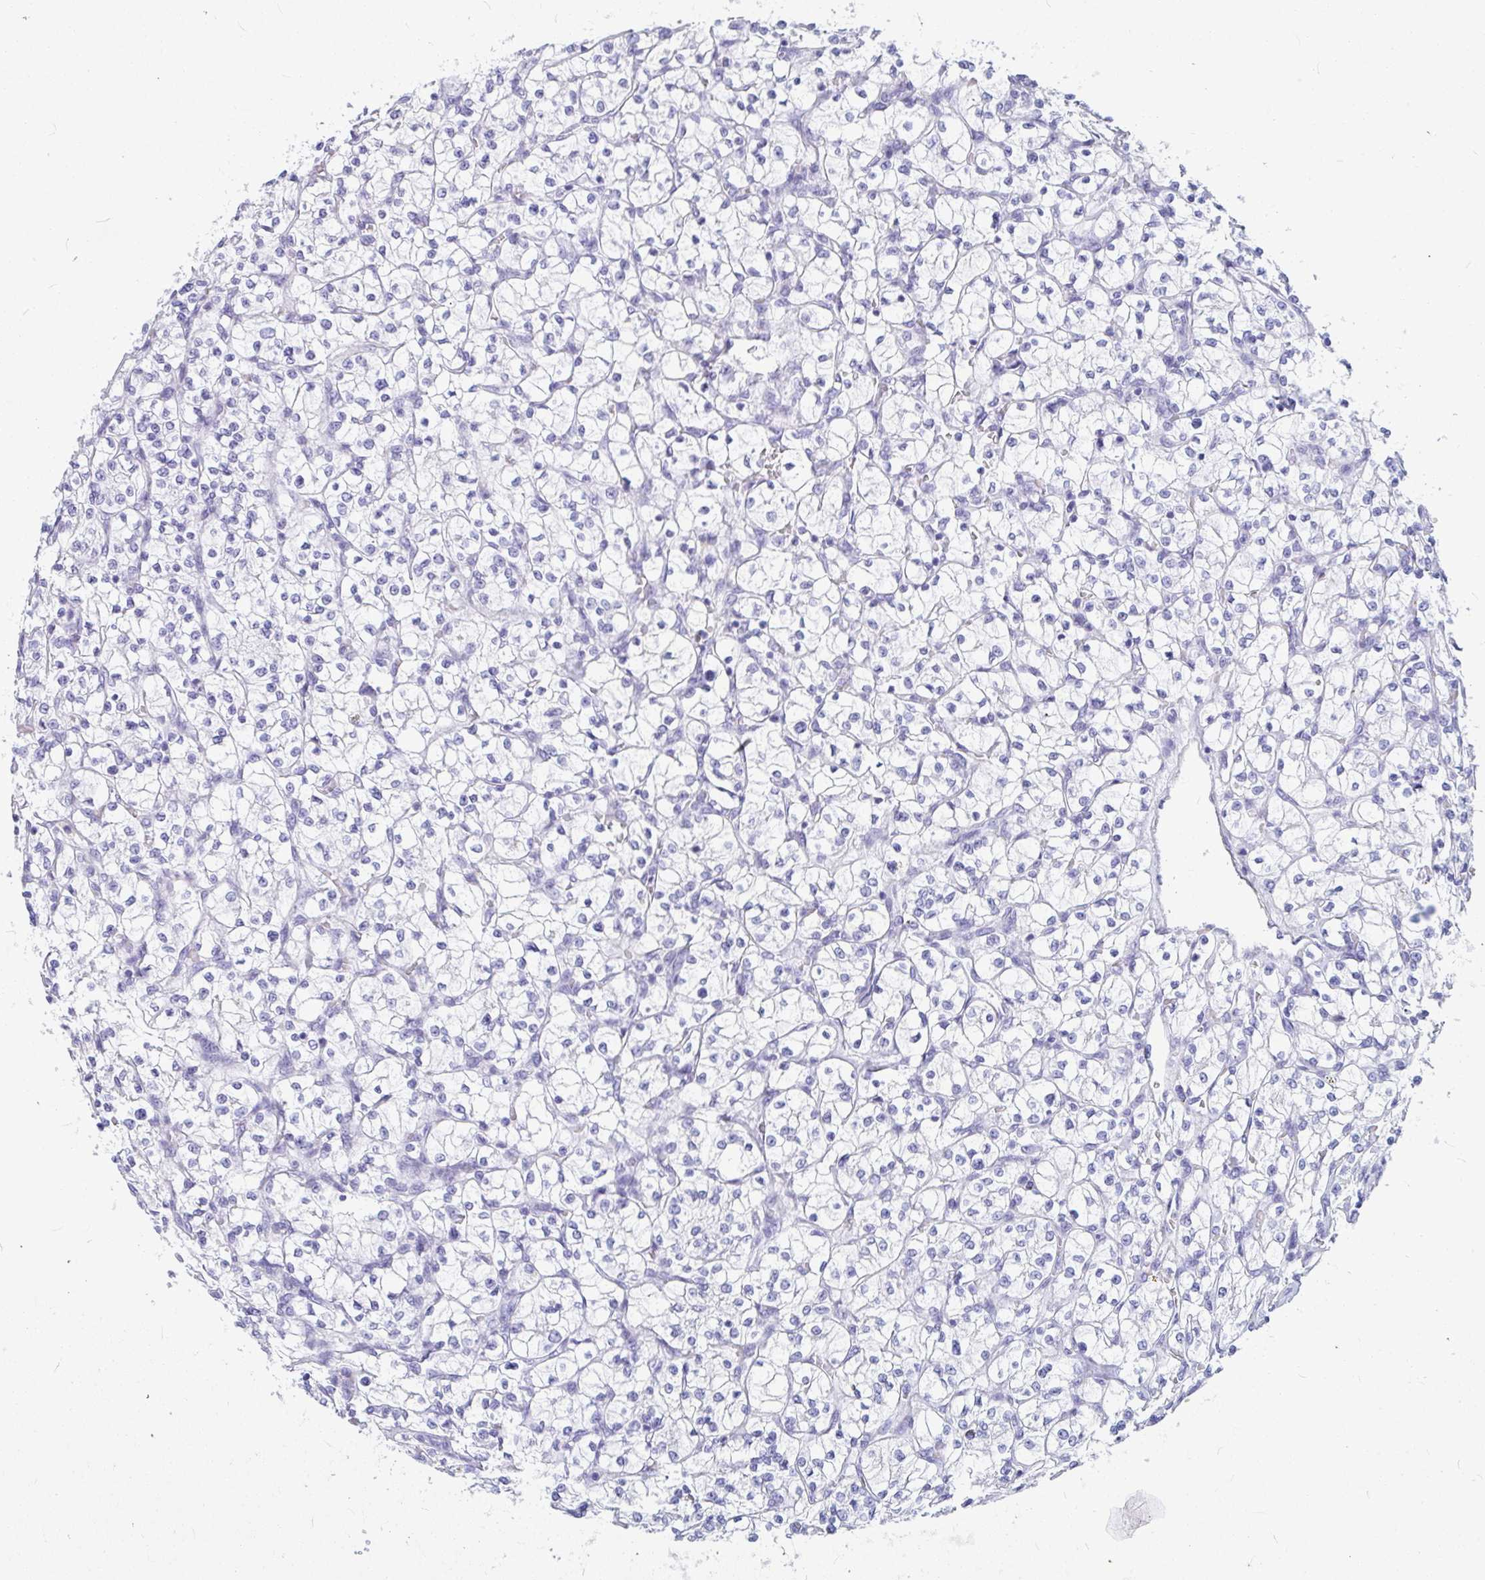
{"staining": {"intensity": "negative", "quantity": "none", "location": "none"}, "tissue": "renal cancer", "cell_type": "Tumor cells", "image_type": "cancer", "snomed": [{"axis": "morphology", "description": "Adenocarcinoma, NOS"}, {"axis": "topography", "description": "Kidney"}], "caption": "Immunohistochemistry image of neoplastic tissue: human renal cancer (adenocarcinoma) stained with DAB demonstrates no significant protein positivity in tumor cells.", "gene": "OR5J2", "patient": {"sex": "female", "age": 64}}